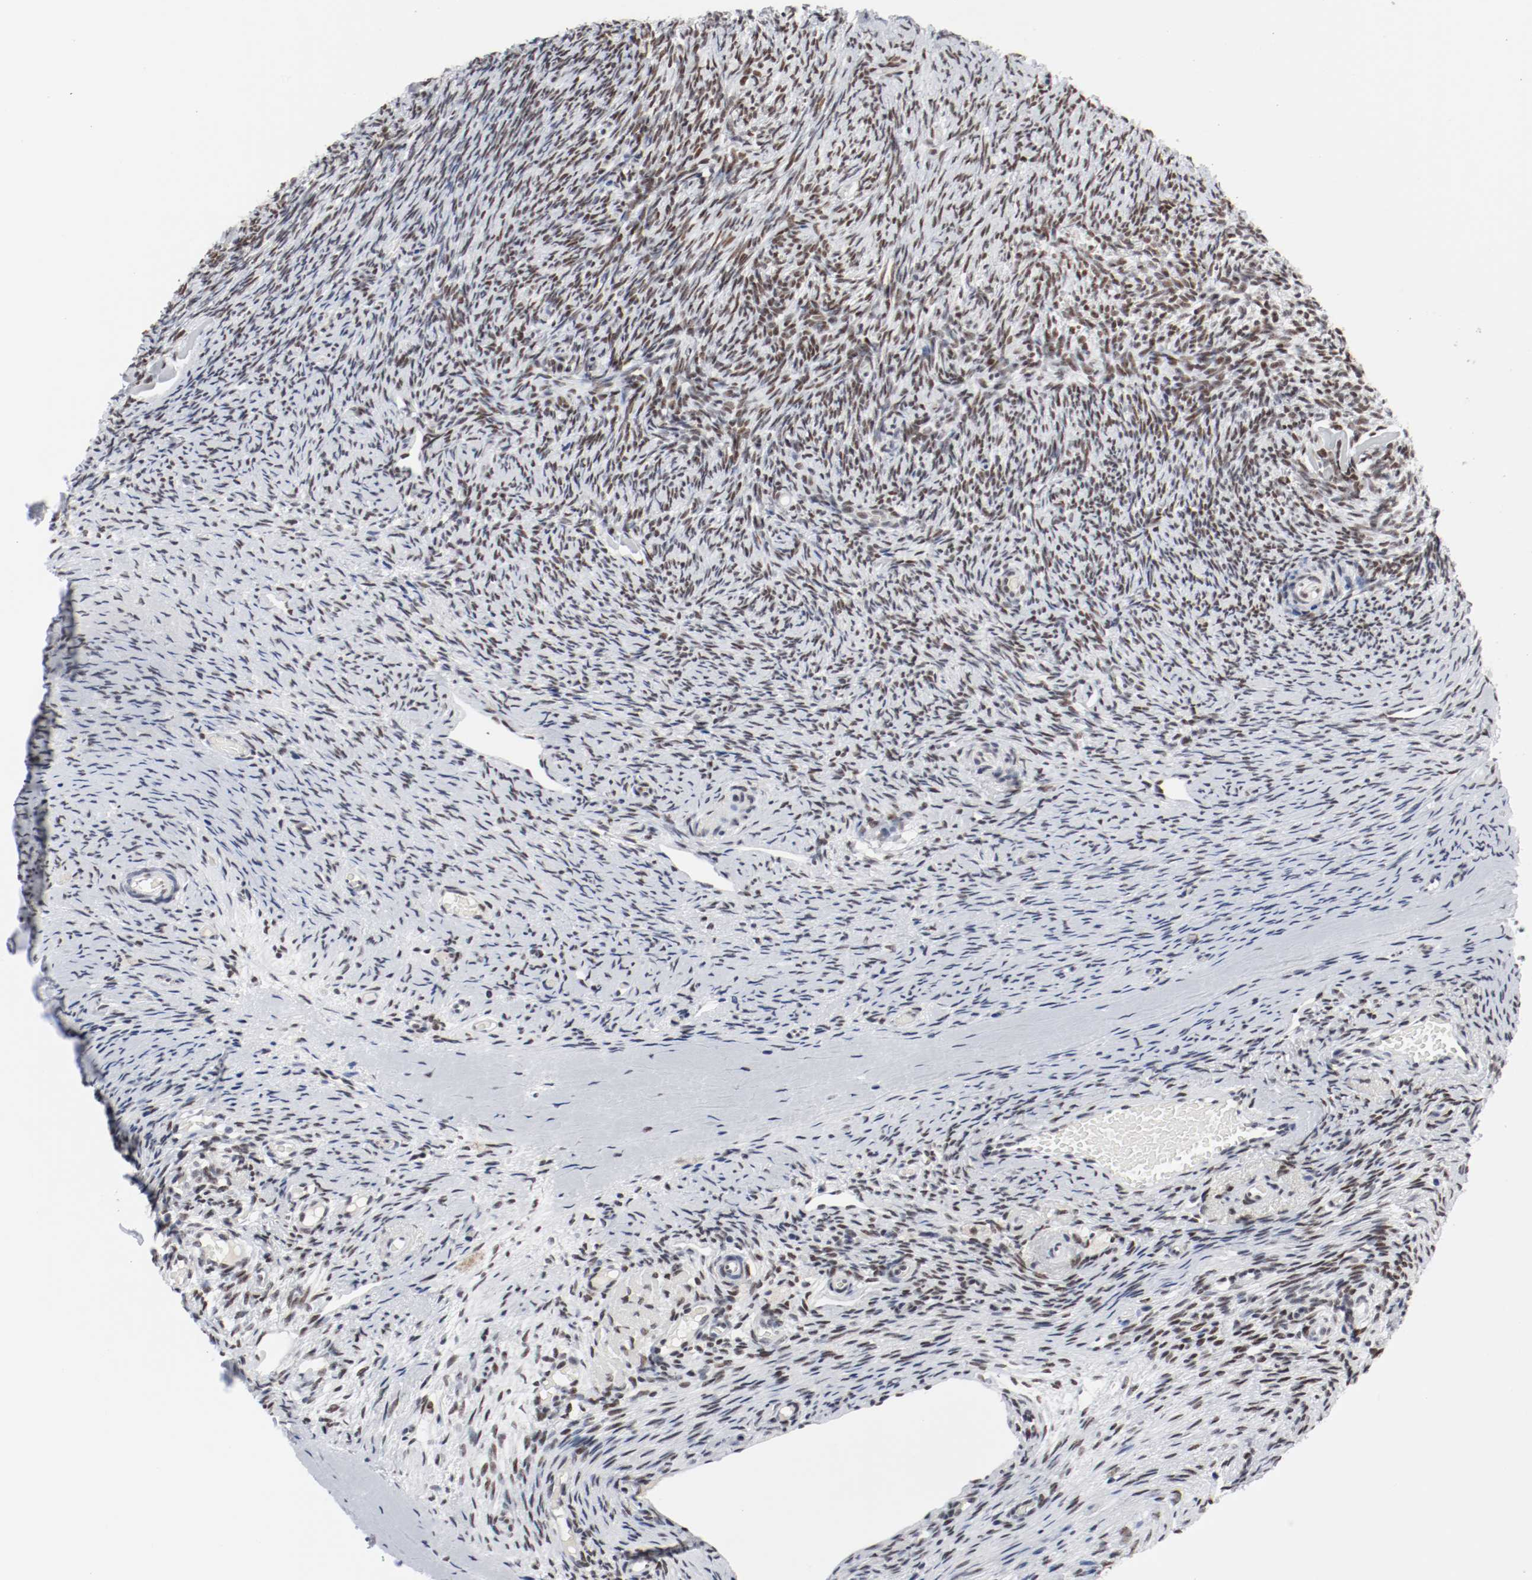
{"staining": {"intensity": "moderate", "quantity": ">75%", "location": "nuclear"}, "tissue": "ovary", "cell_type": "Ovarian stroma cells", "image_type": "normal", "snomed": [{"axis": "morphology", "description": "Normal tissue, NOS"}, {"axis": "topography", "description": "Ovary"}], "caption": "Immunohistochemistry (DAB) staining of normal ovary displays moderate nuclear protein staining in approximately >75% of ovarian stroma cells.", "gene": "ARNT", "patient": {"sex": "female", "age": 60}}